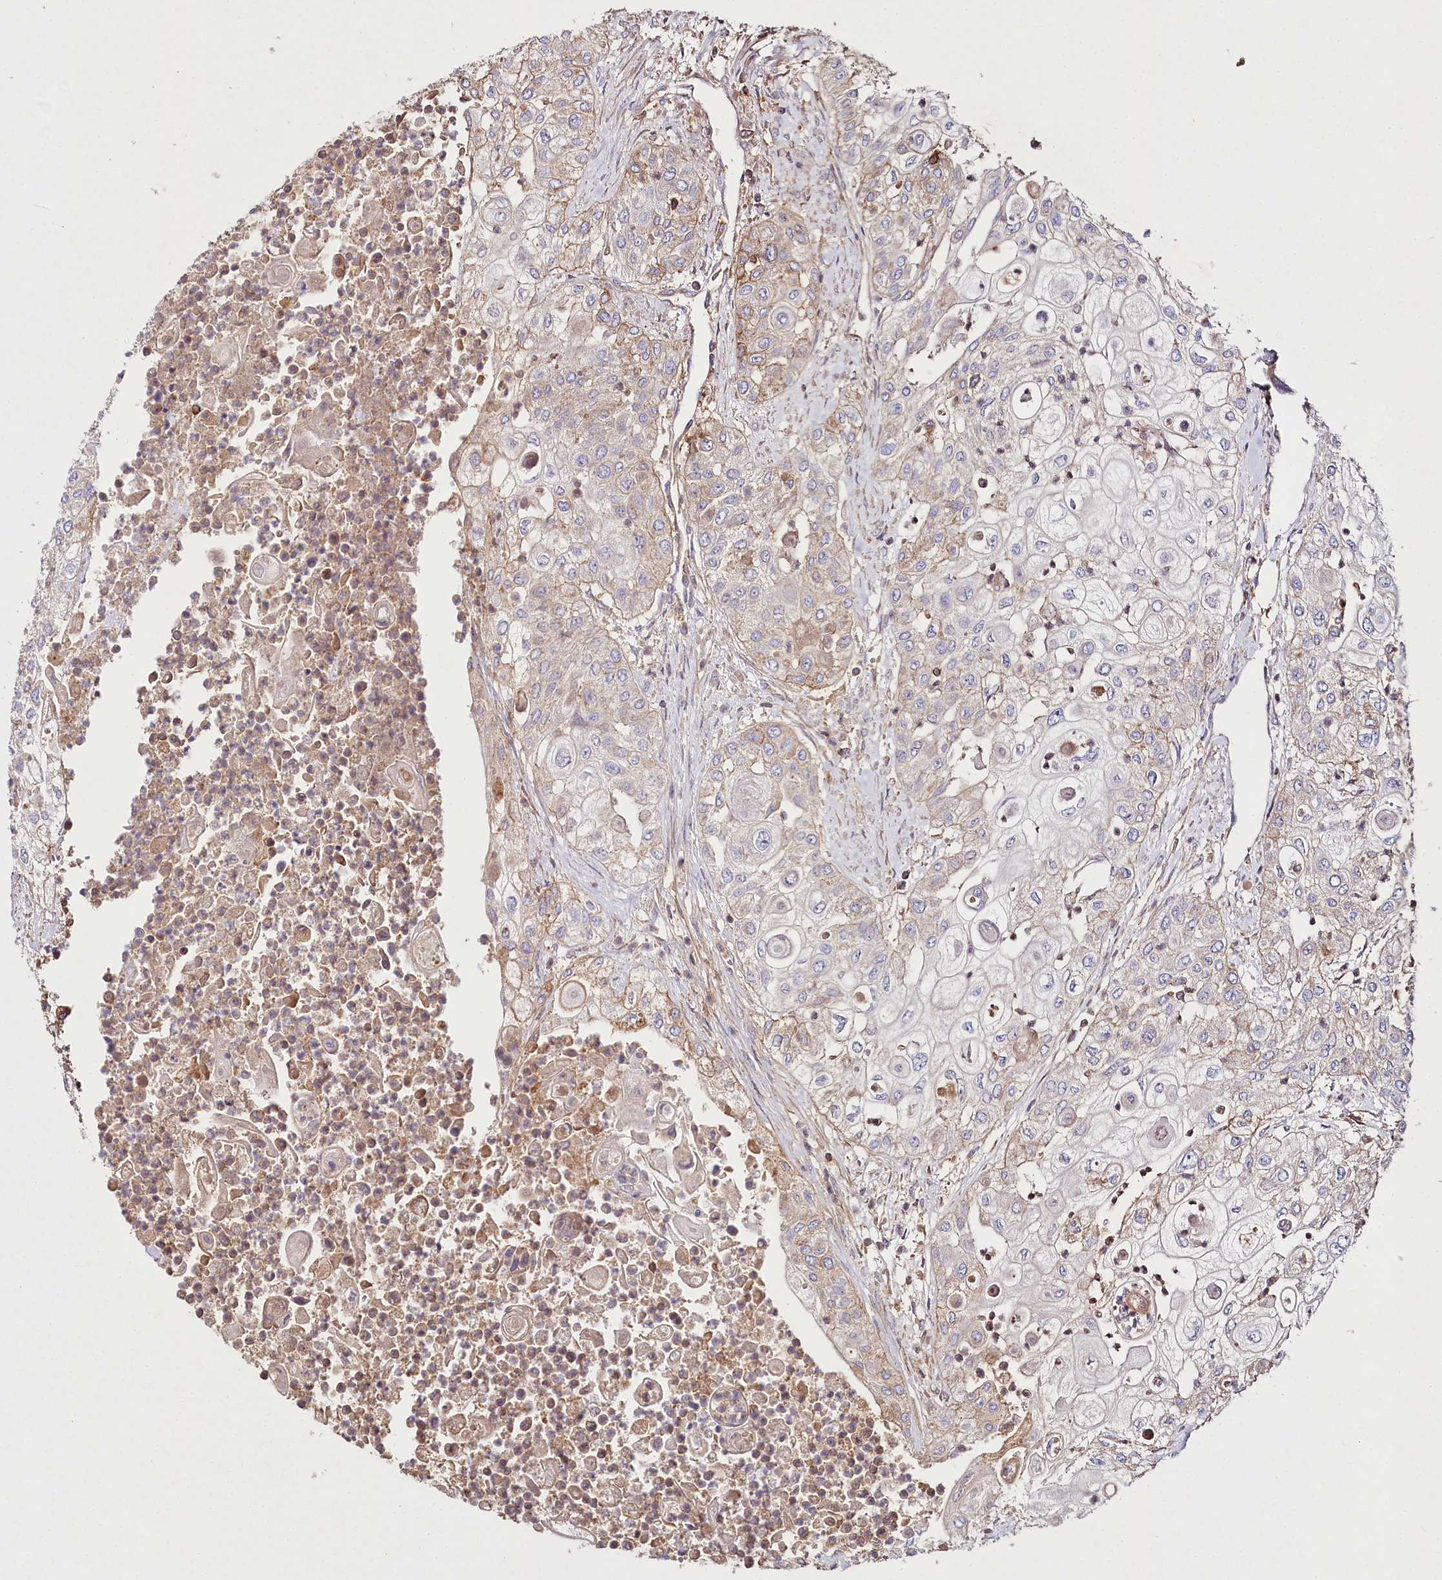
{"staining": {"intensity": "weak", "quantity": "<25%", "location": "cytoplasmic/membranous"}, "tissue": "urothelial cancer", "cell_type": "Tumor cells", "image_type": "cancer", "snomed": [{"axis": "morphology", "description": "Urothelial carcinoma, High grade"}, {"axis": "topography", "description": "Urinary bladder"}], "caption": "IHC of high-grade urothelial carcinoma exhibits no positivity in tumor cells.", "gene": "RBP5", "patient": {"sex": "female", "age": 79}}